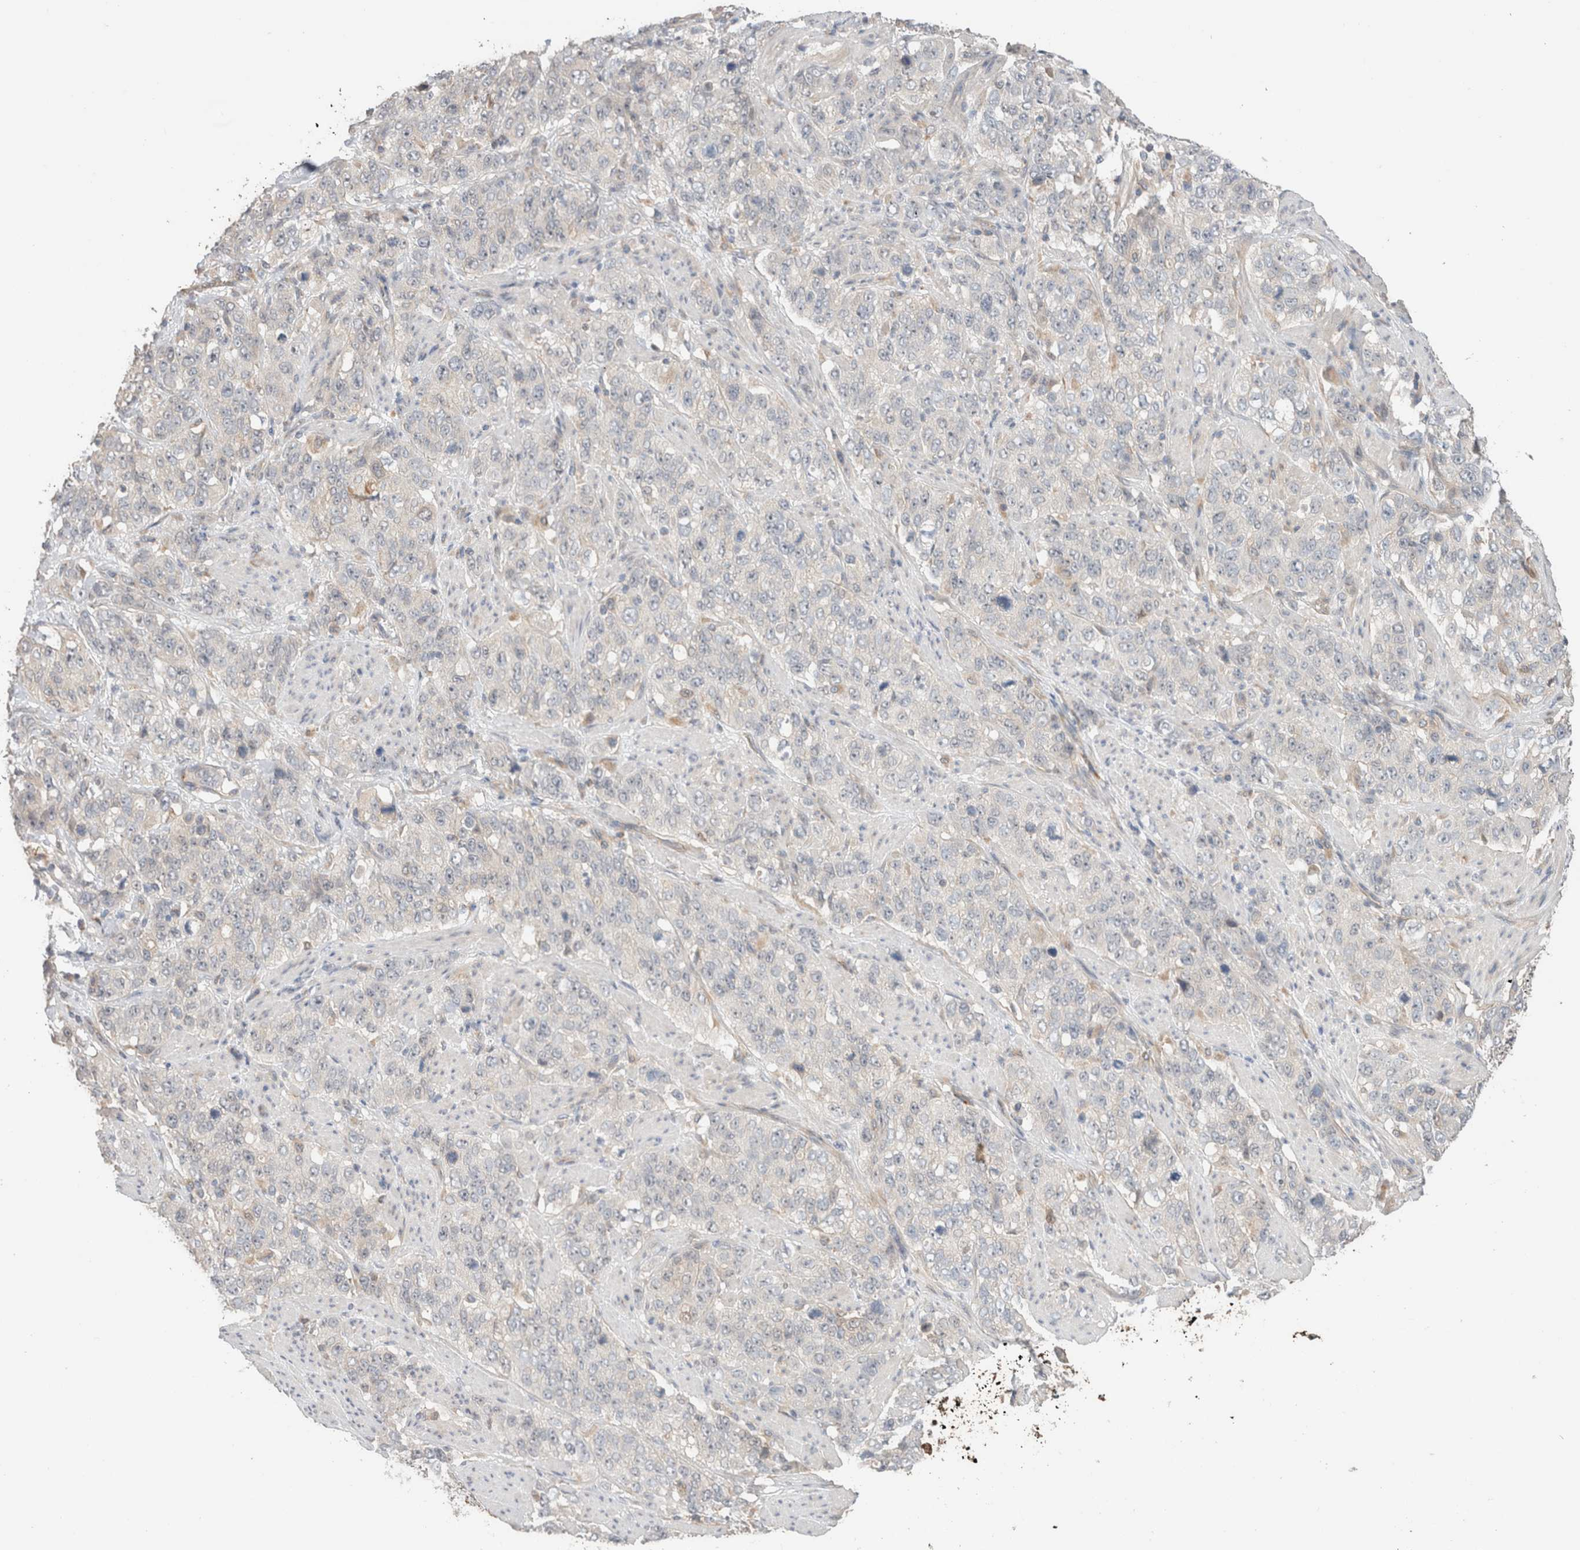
{"staining": {"intensity": "negative", "quantity": "none", "location": "none"}, "tissue": "stomach cancer", "cell_type": "Tumor cells", "image_type": "cancer", "snomed": [{"axis": "morphology", "description": "Adenocarcinoma, NOS"}, {"axis": "topography", "description": "Stomach"}], "caption": "Immunohistochemistry image of neoplastic tissue: stomach cancer (adenocarcinoma) stained with DAB (3,3'-diaminobenzidine) displays no significant protein staining in tumor cells.", "gene": "CA13", "patient": {"sex": "male", "age": 48}}